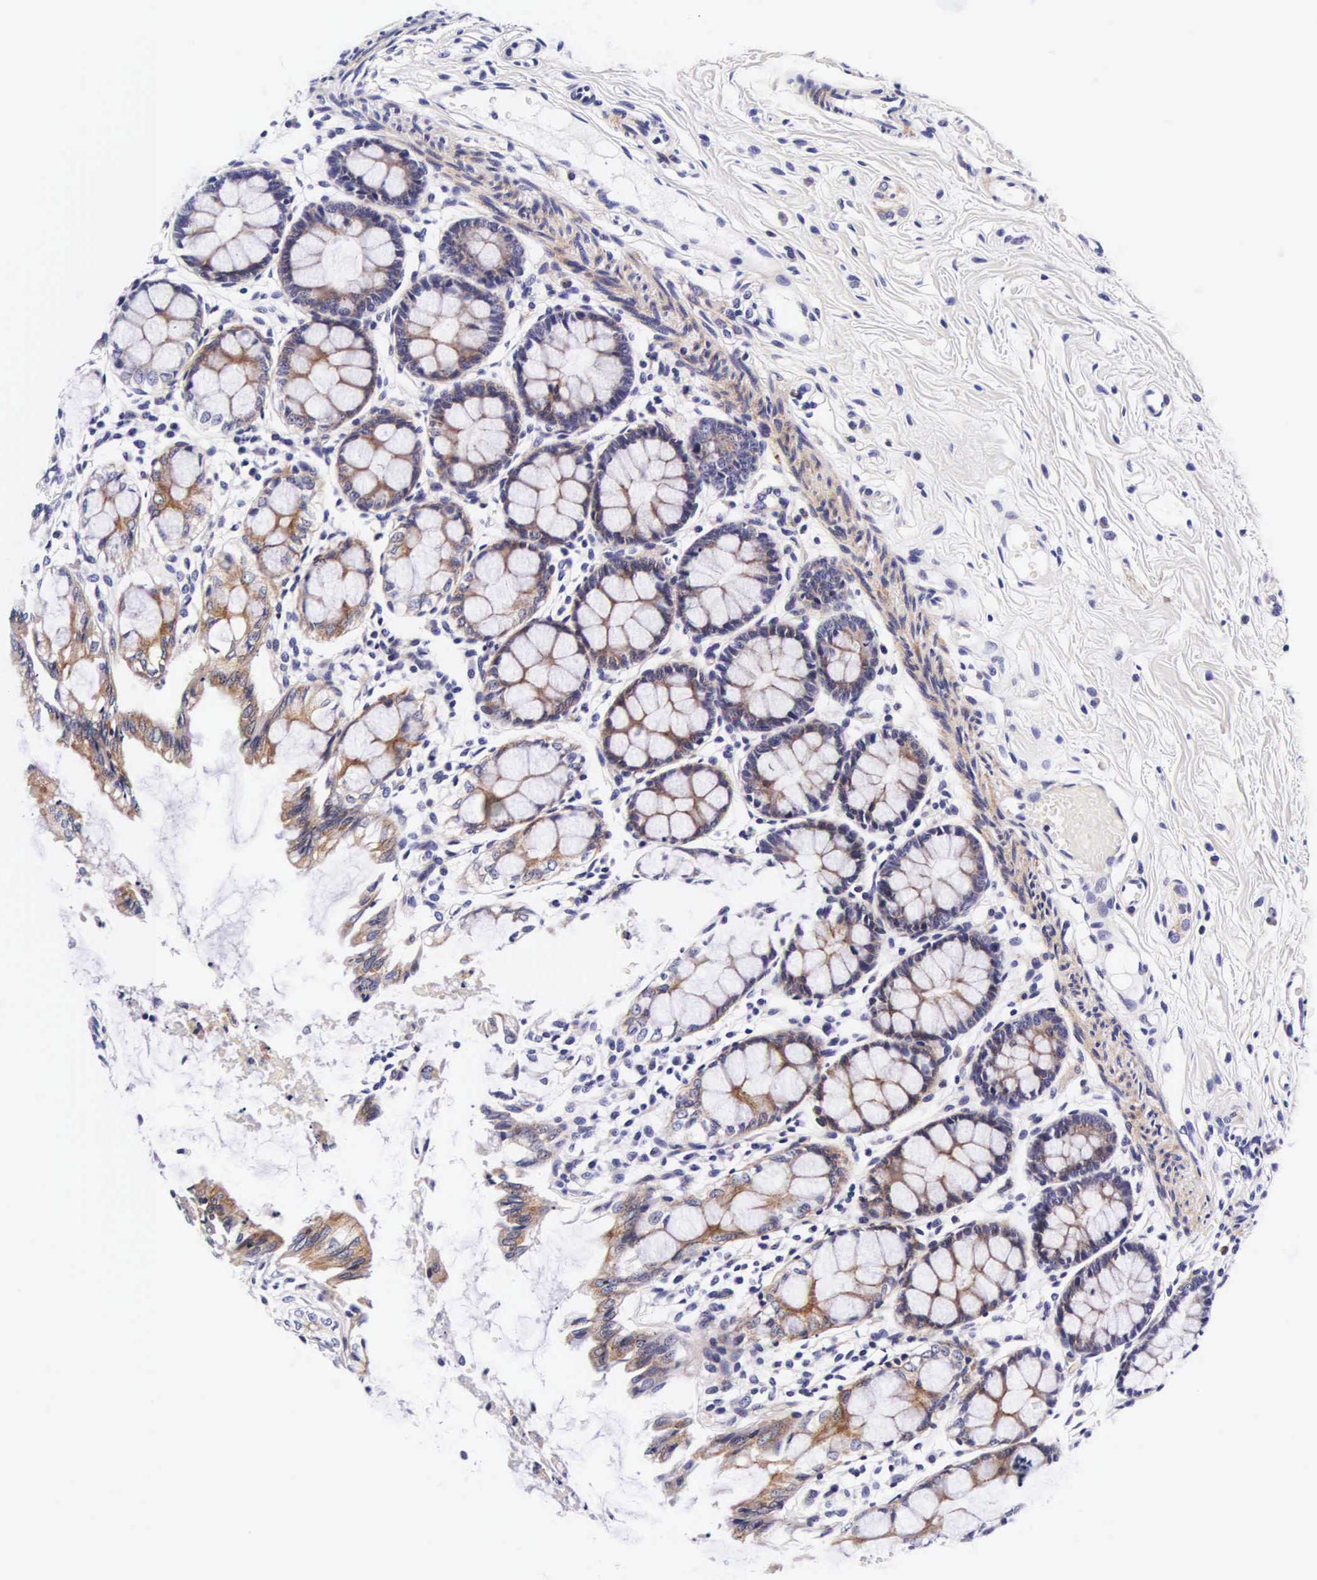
{"staining": {"intensity": "negative", "quantity": "none", "location": "none"}, "tissue": "colon", "cell_type": "Endothelial cells", "image_type": "normal", "snomed": [{"axis": "morphology", "description": "Normal tissue, NOS"}, {"axis": "topography", "description": "Colon"}], "caption": "Immunohistochemistry micrograph of normal colon: colon stained with DAB (3,3'-diaminobenzidine) shows no significant protein expression in endothelial cells. (Immunohistochemistry, brightfield microscopy, high magnification).", "gene": "UPRT", "patient": {"sex": "male", "age": 54}}